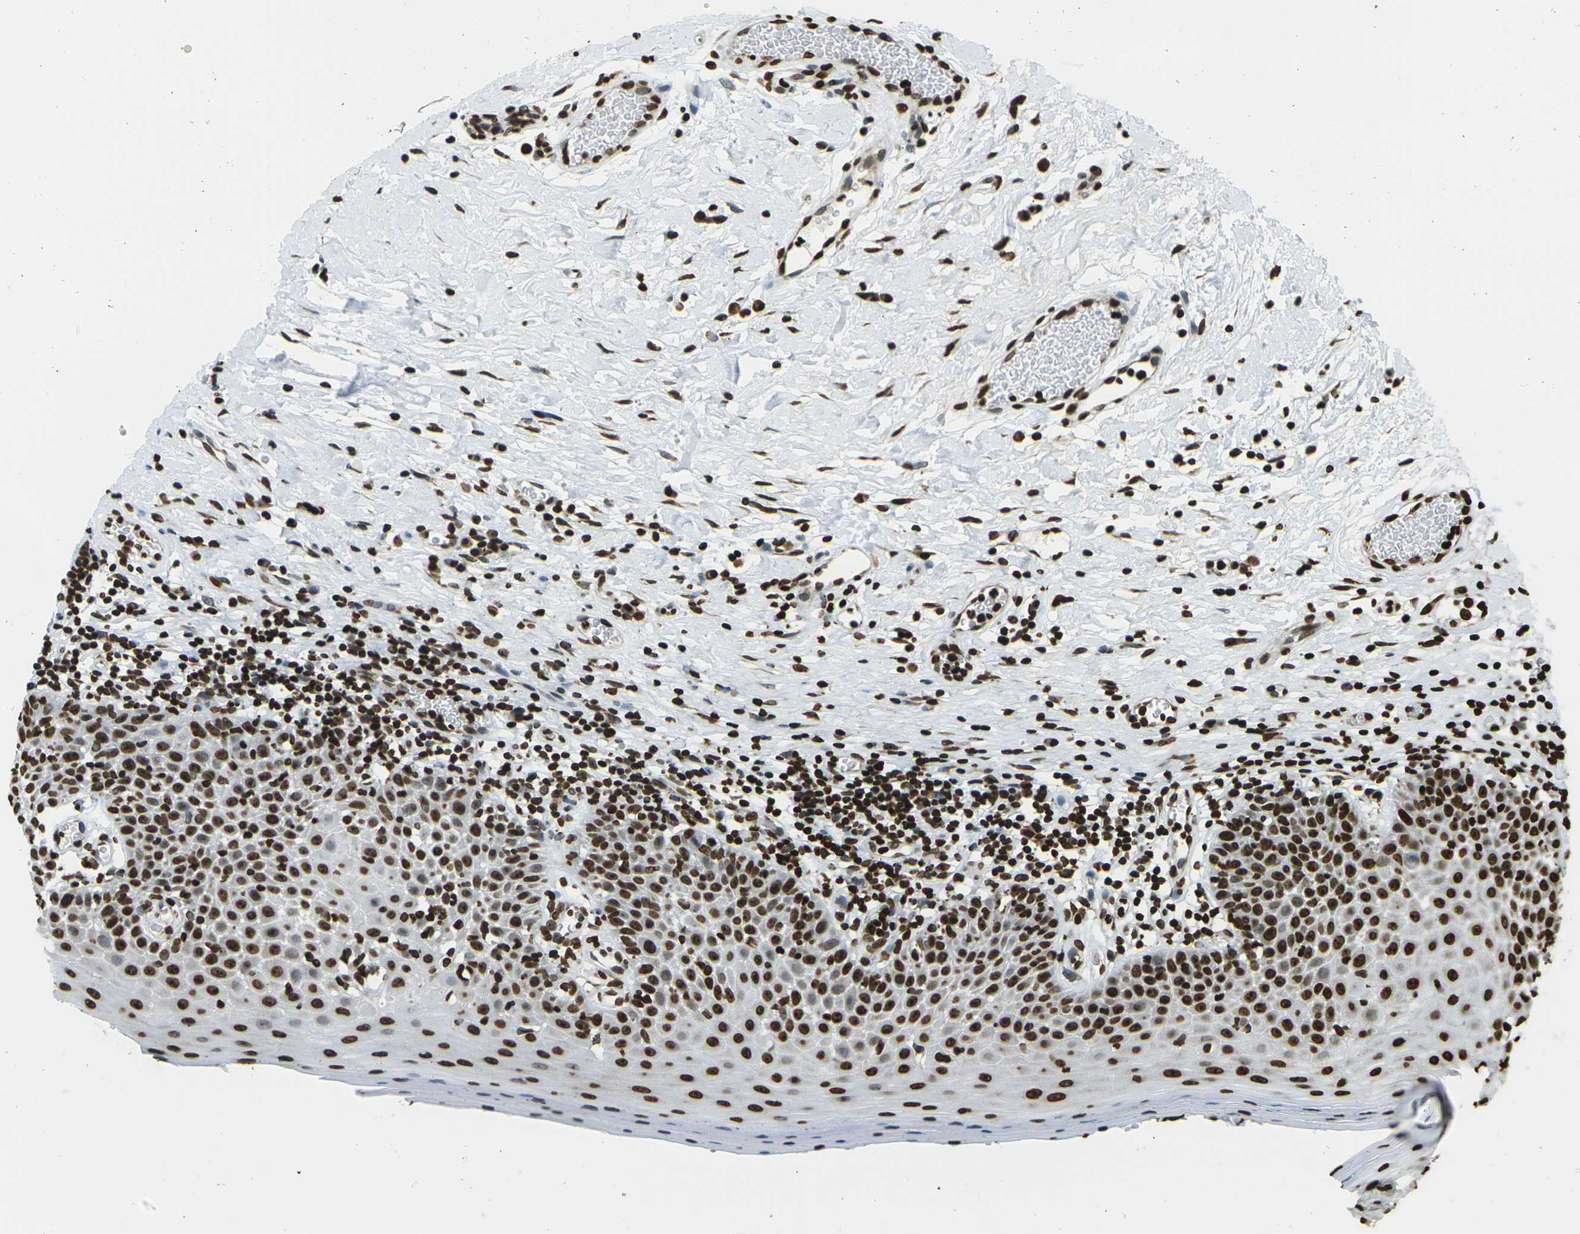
{"staining": {"intensity": "strong", "quantity": ">75%", "location": "nuclear"}, "tissue": "oral mucosa", "cell_type": "Squamous epithelial cells", "image_type": "normal", "snomed": [{"axis": "morphology", "description": "Normal tissue, NOS"}, {"axis": "topography", "description": "Skeletal muscle"}, {"axis": "topography", "description": "Oral tissue"}], "caption": "Immunohistochemistry (IHC) micrograph of benign oral mucosa: oral mucosa stained using immunohistochemistry (IHC) displays high levels of strong protein expression localized specifically in the nuclear of squamous epithelial cells, appearing as a nuclear brown color.", "gene": "H1", "patient": {"sex": "male", "age": 58}}